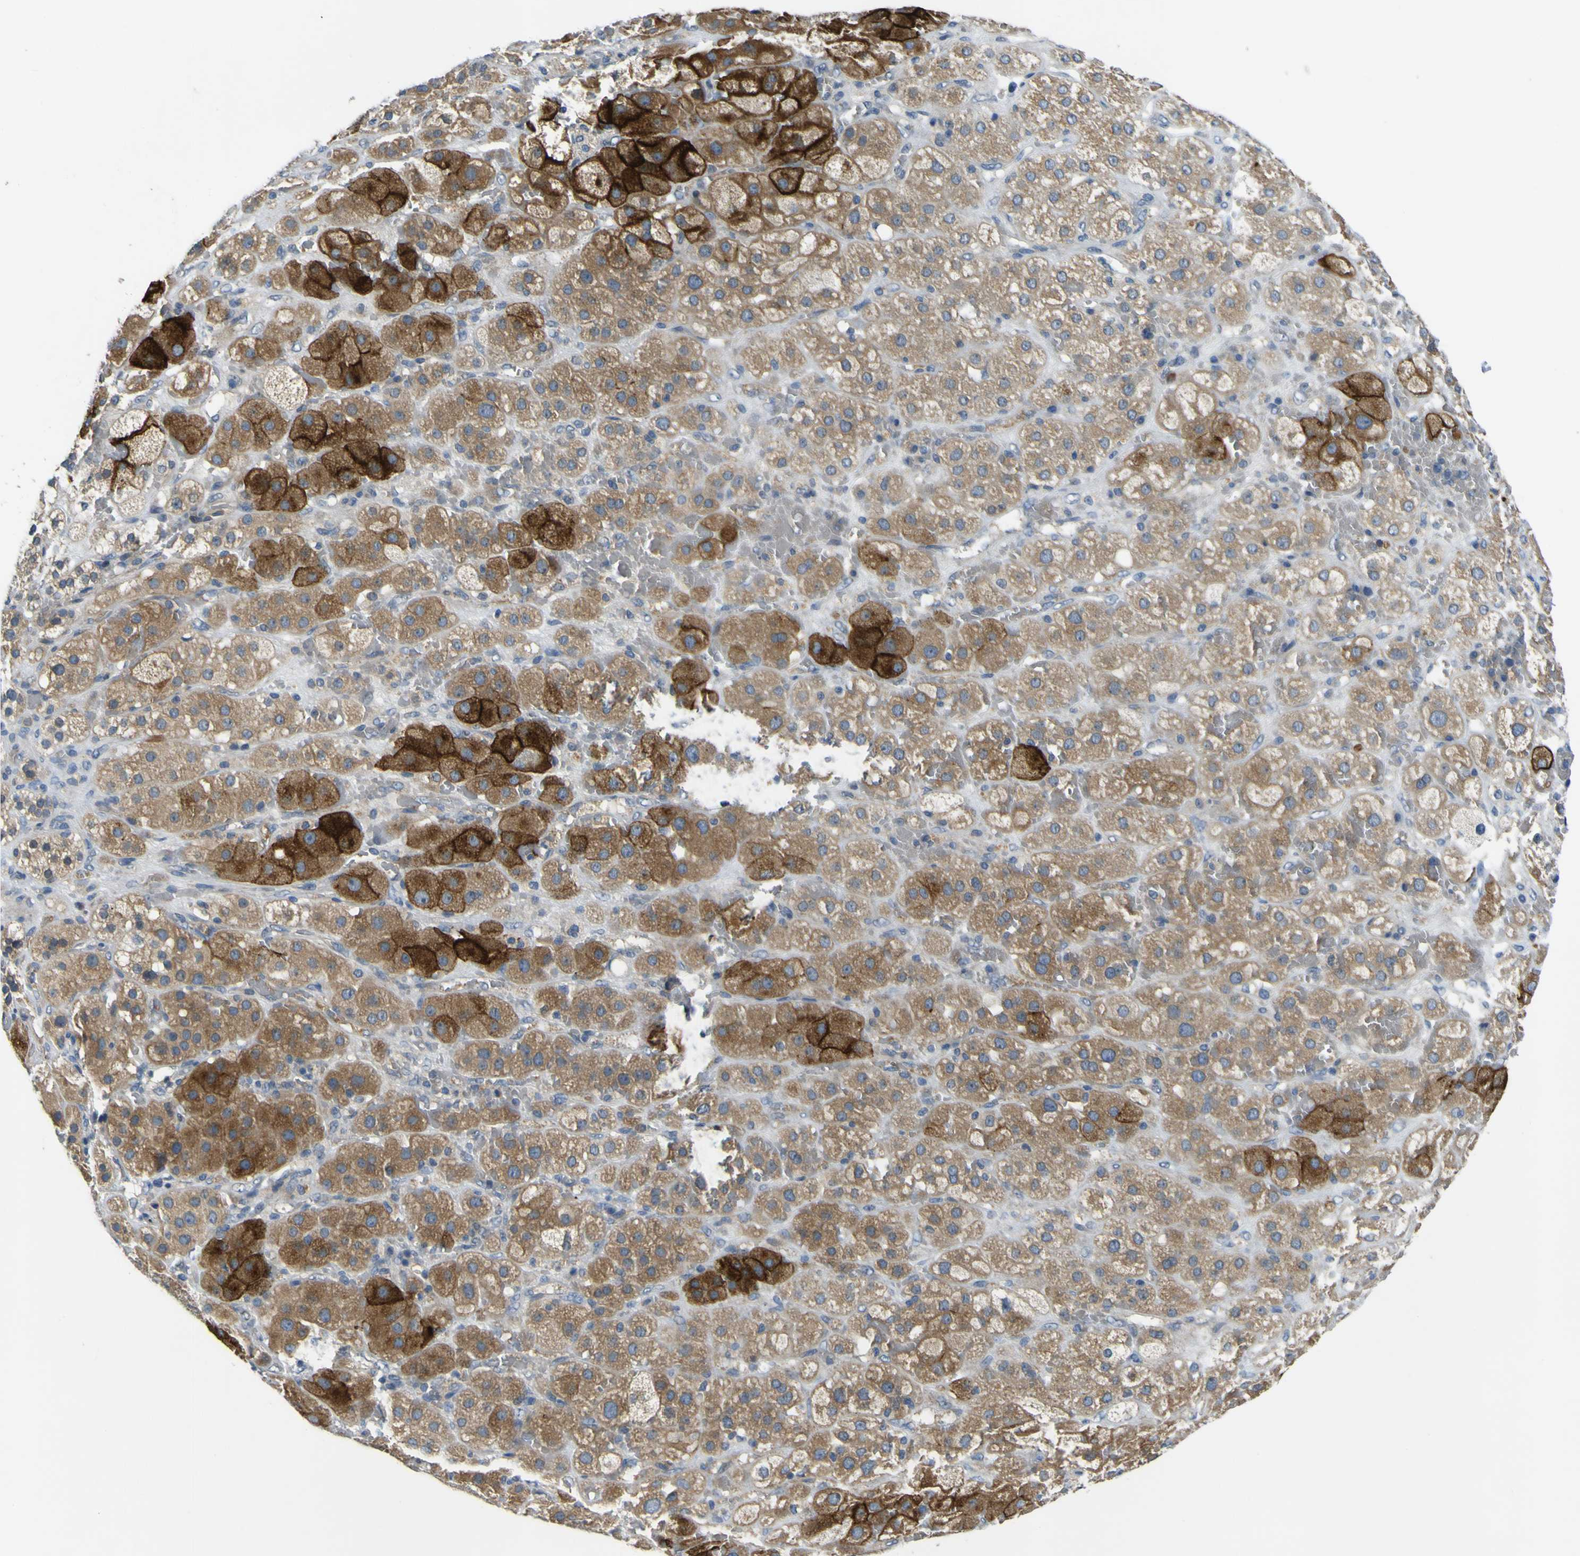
{"staining": {"intensity": "strong", "quantity": "<25%", "location": "cytoplasmic/membranous"}, "tissue": "adrenal gland", "cell_type": "Glandular cells", "image_type": "normal", "snomed": [{"axis": "morphology", "description": "Normal tissue, NOS"}, {"axis": "topography", "description": "Adrenal gland"}], "caption": "About <25% of glandular cells in benign adrenal gland display strong cytoplasmic/membranous protein staining as visualized by brown immunohistochemical staining.", "gene": "LDLR", "patient": {"sex": "female", "age": 47}}